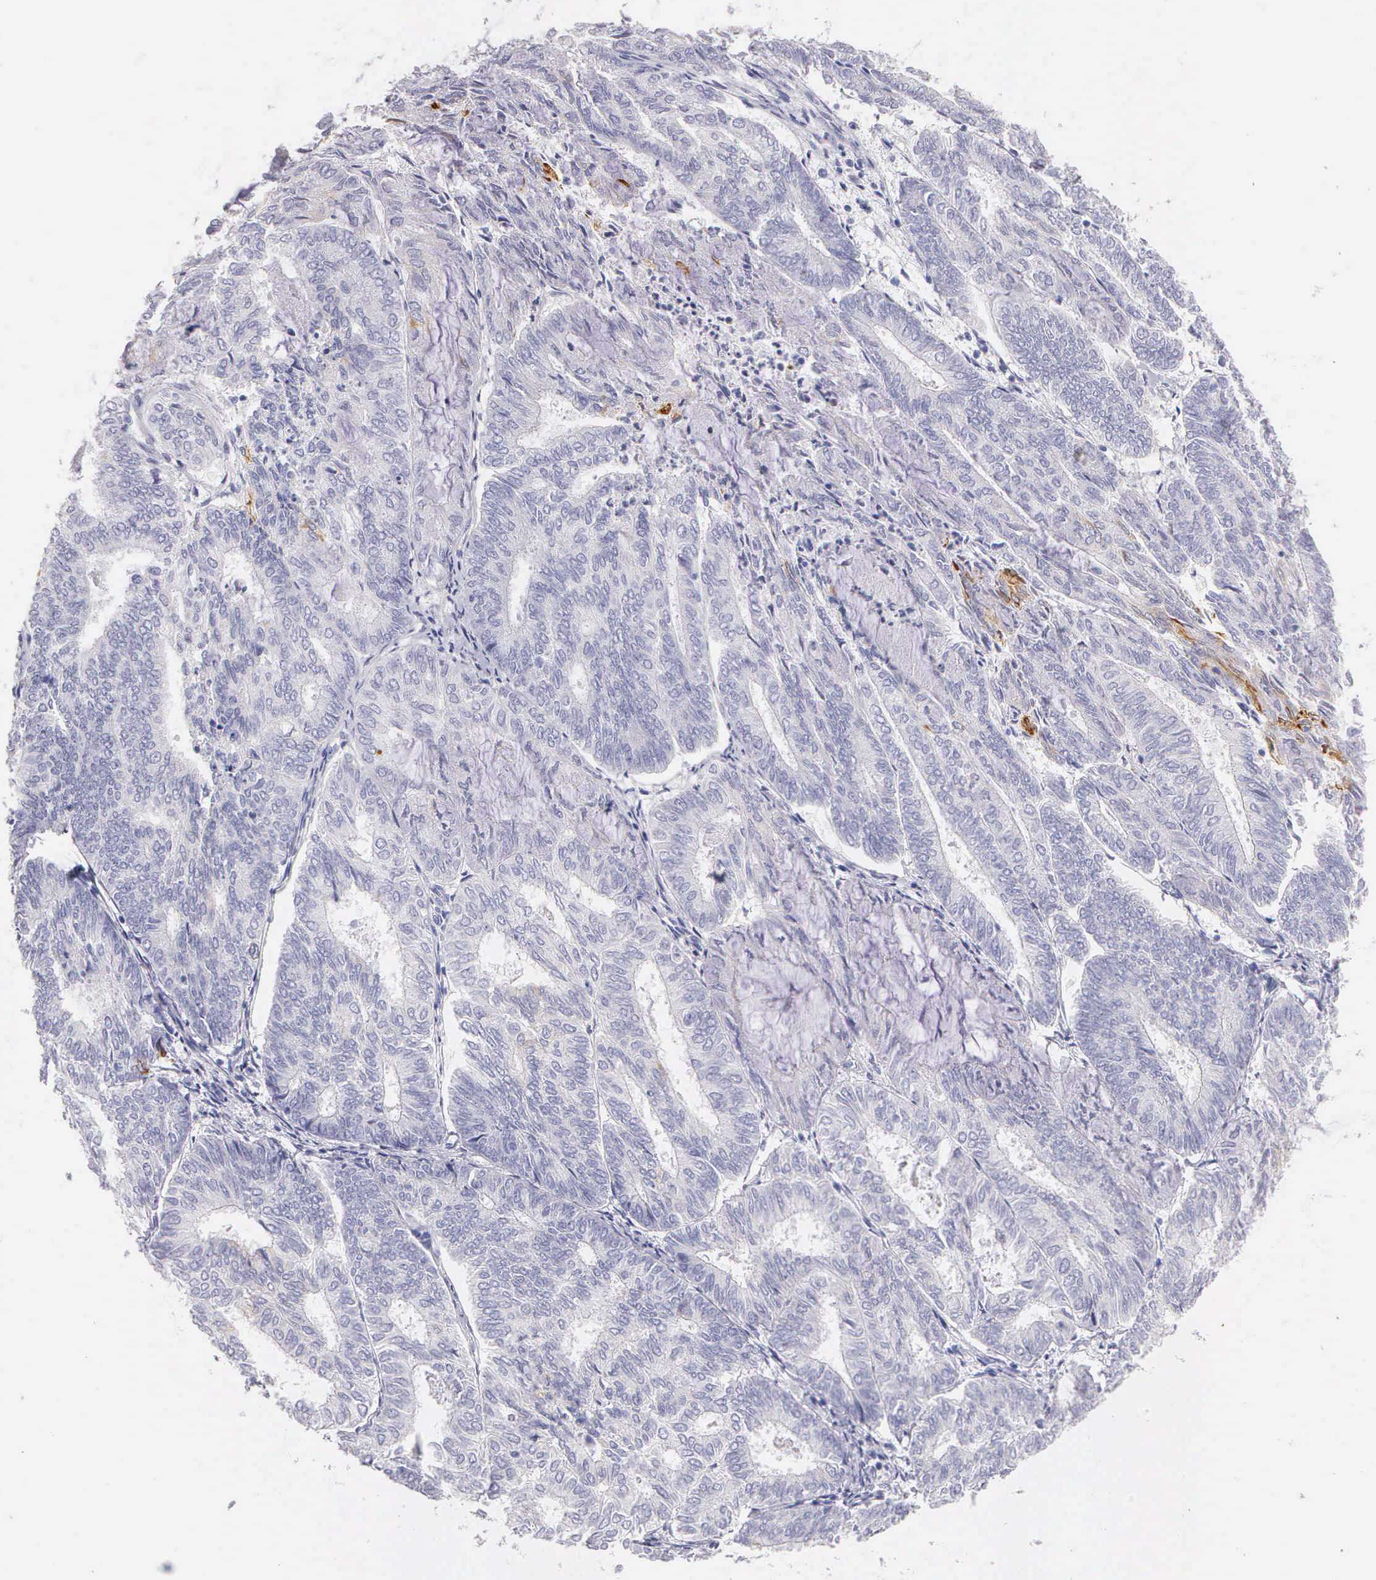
{"staining": {"intensity": "negative", "quantity": "none", "location": "none"}, "tissue": "endometrial cancer", "cell_type": "Tumor cells", "image_type": "cancer", "snomed": [{"axis": "morphology", "description": "Adenocarcinoma, NOS"}, {"axis": "topography", "description": "Endometrium"}], "caption": "Immunohistochemical staining of endometrial adenocarcinoma demonstrates no significant staining in tumor cells.", "gene": "KRT17", "patient": {"sex": "female", "age": 59}}